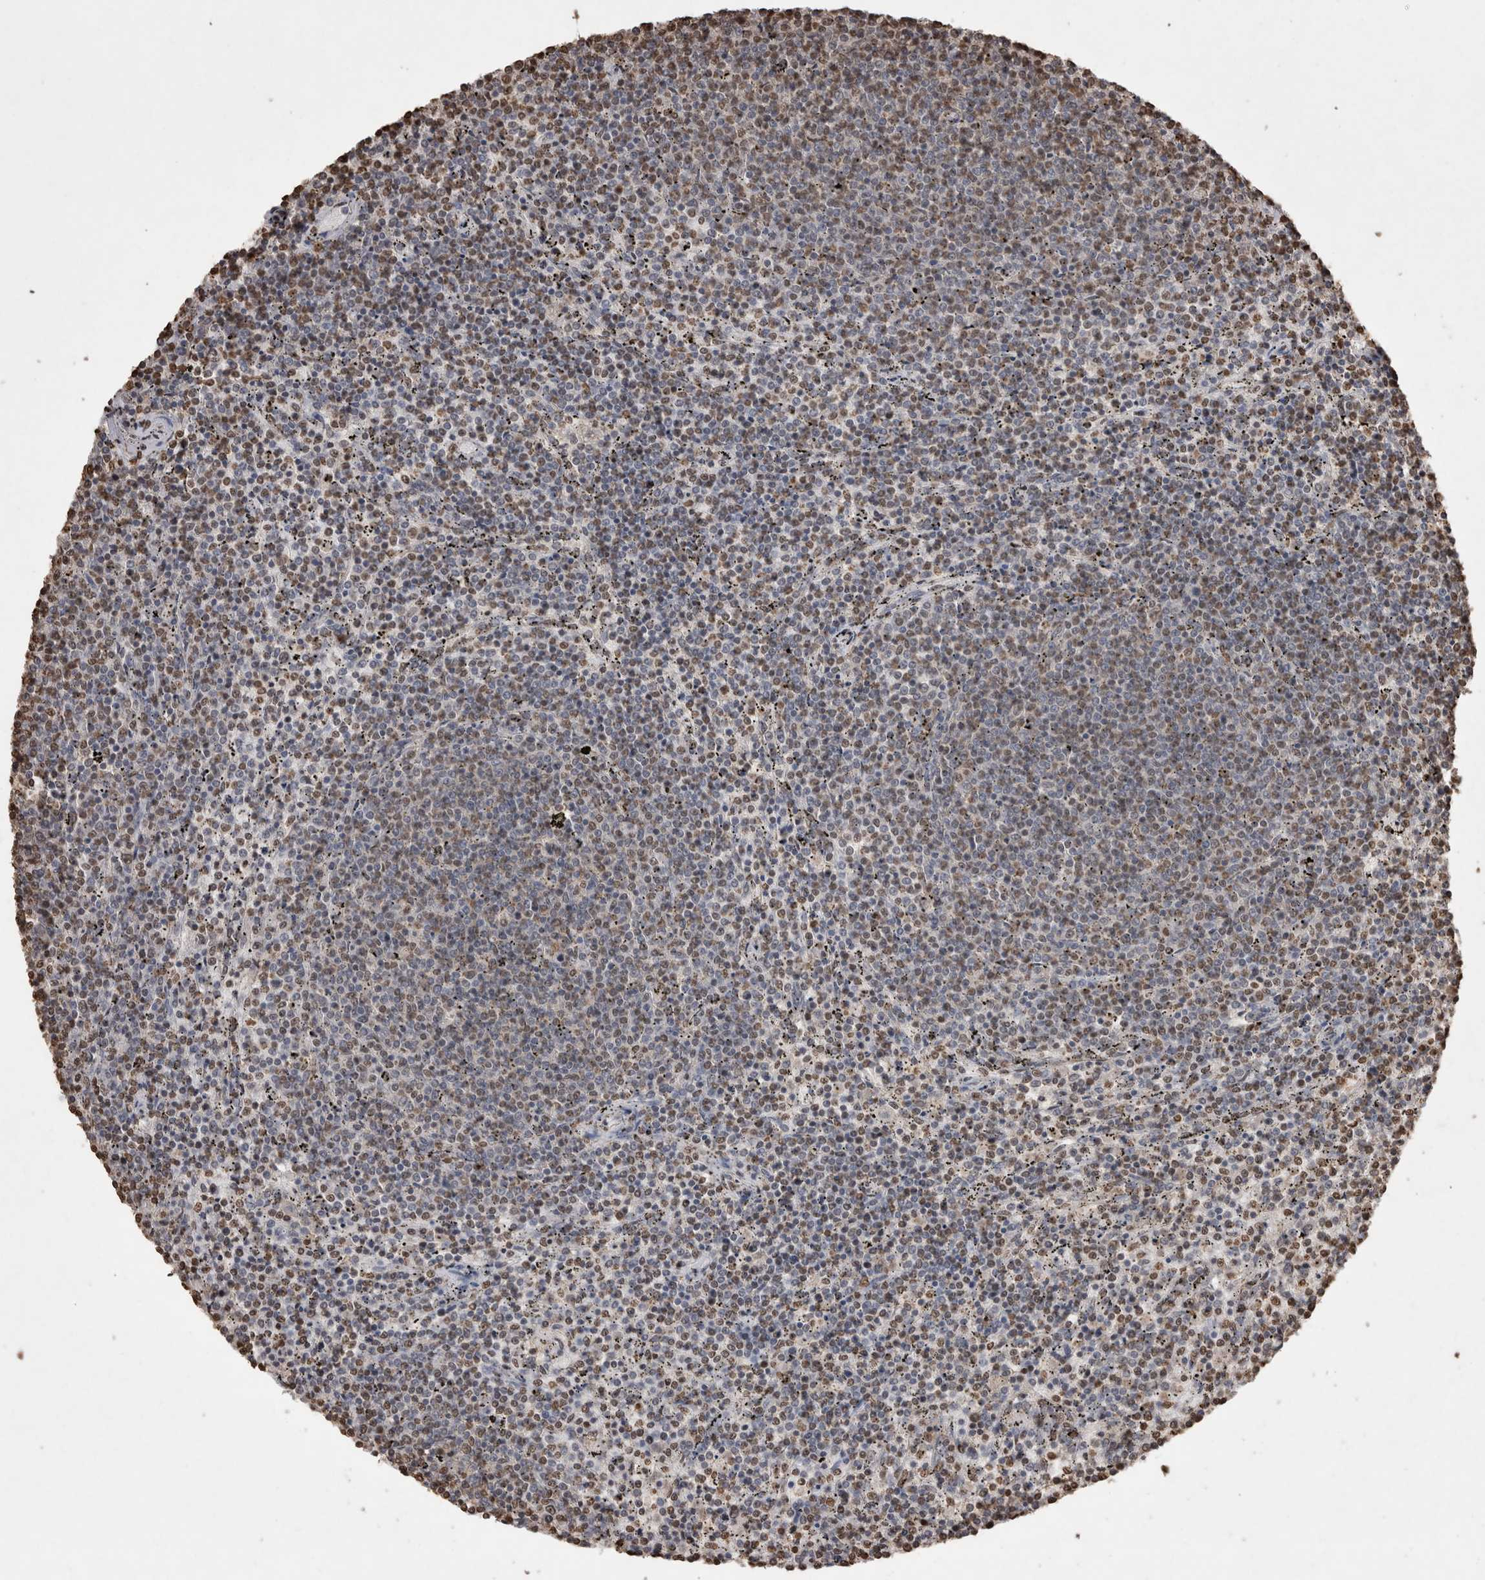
{"staining": {"intensity": "moderate", "quantity": ">75%", "location": "nuclear"}, "tissue": "lymphoma", "cell_type": "Tumor cells", "image_type": "cancer", "snomed": [{"axis": "morphology", "description": "Malignant lymphoma, non-Hodgkin's type, Low grade"}, {"axis": "topography", "description": "Spleen"}], "caption": "There is medium levels of moderate nuclear positivity in tumor cells of low-grade malignant lymphoma, non-Hodgkin's type, as demonstrated by immunohistochemical staining (brown color).", "gene": "POU5F1", "patient": {"sex": "female", "age": 50}}